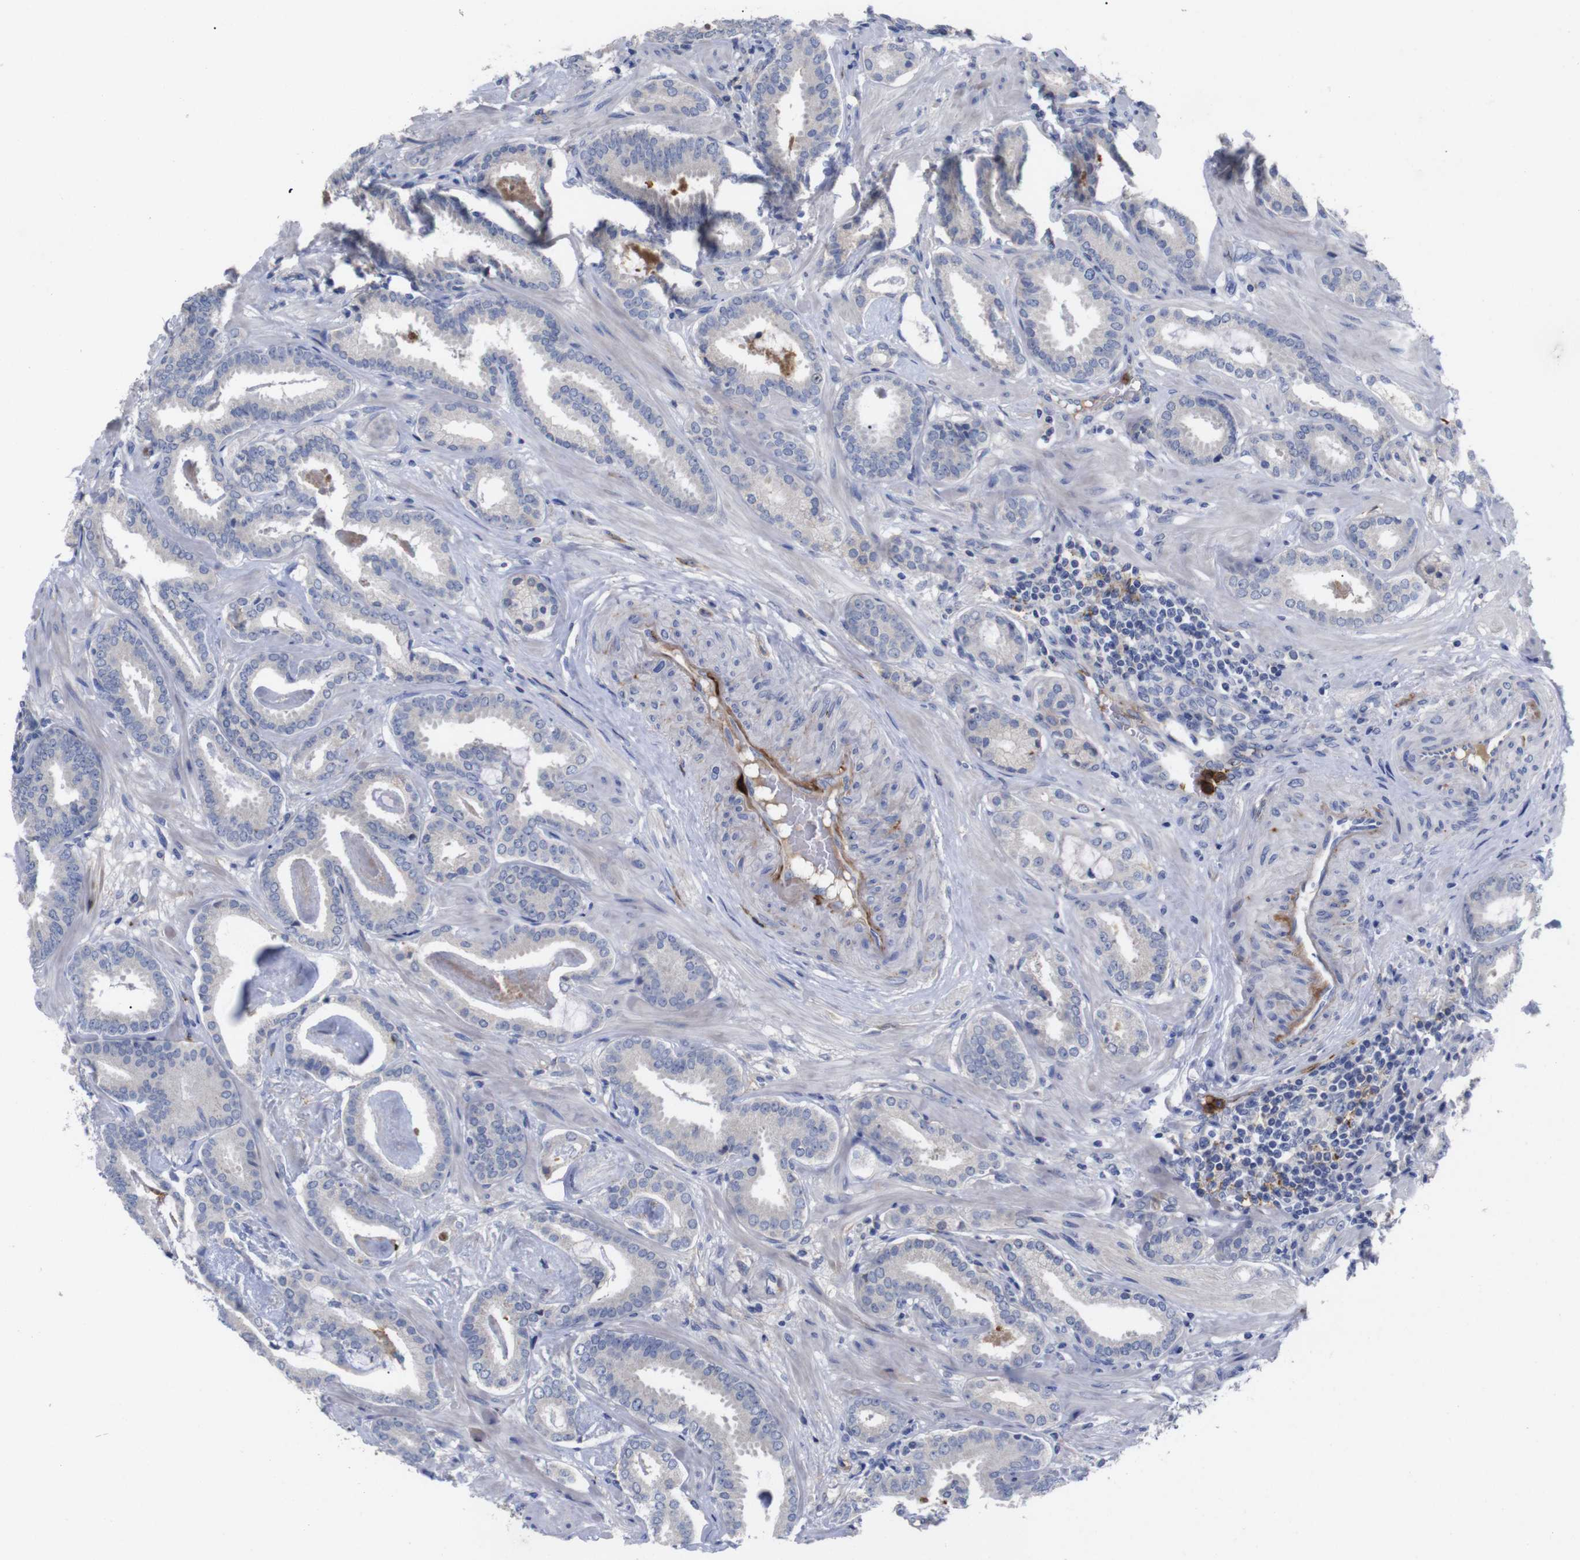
{"staining": {"intensity": "negative", "quantity": "none", "location": "none"}, "tissue": "prostate cancer", "cell_type": "Tumor cells", "image_type": "cancer", "snomed": [{"axis": "morphology", "description": "Adenocarcinoma, Low grade"}, {"axis": "topography", "description": "Prostate"}], "caption": "This is an IHC image of prostate cancer. There is no staining in tumor cells.", "gene": "C5AR1", "patient": {"sex": "male", "age": 53}}